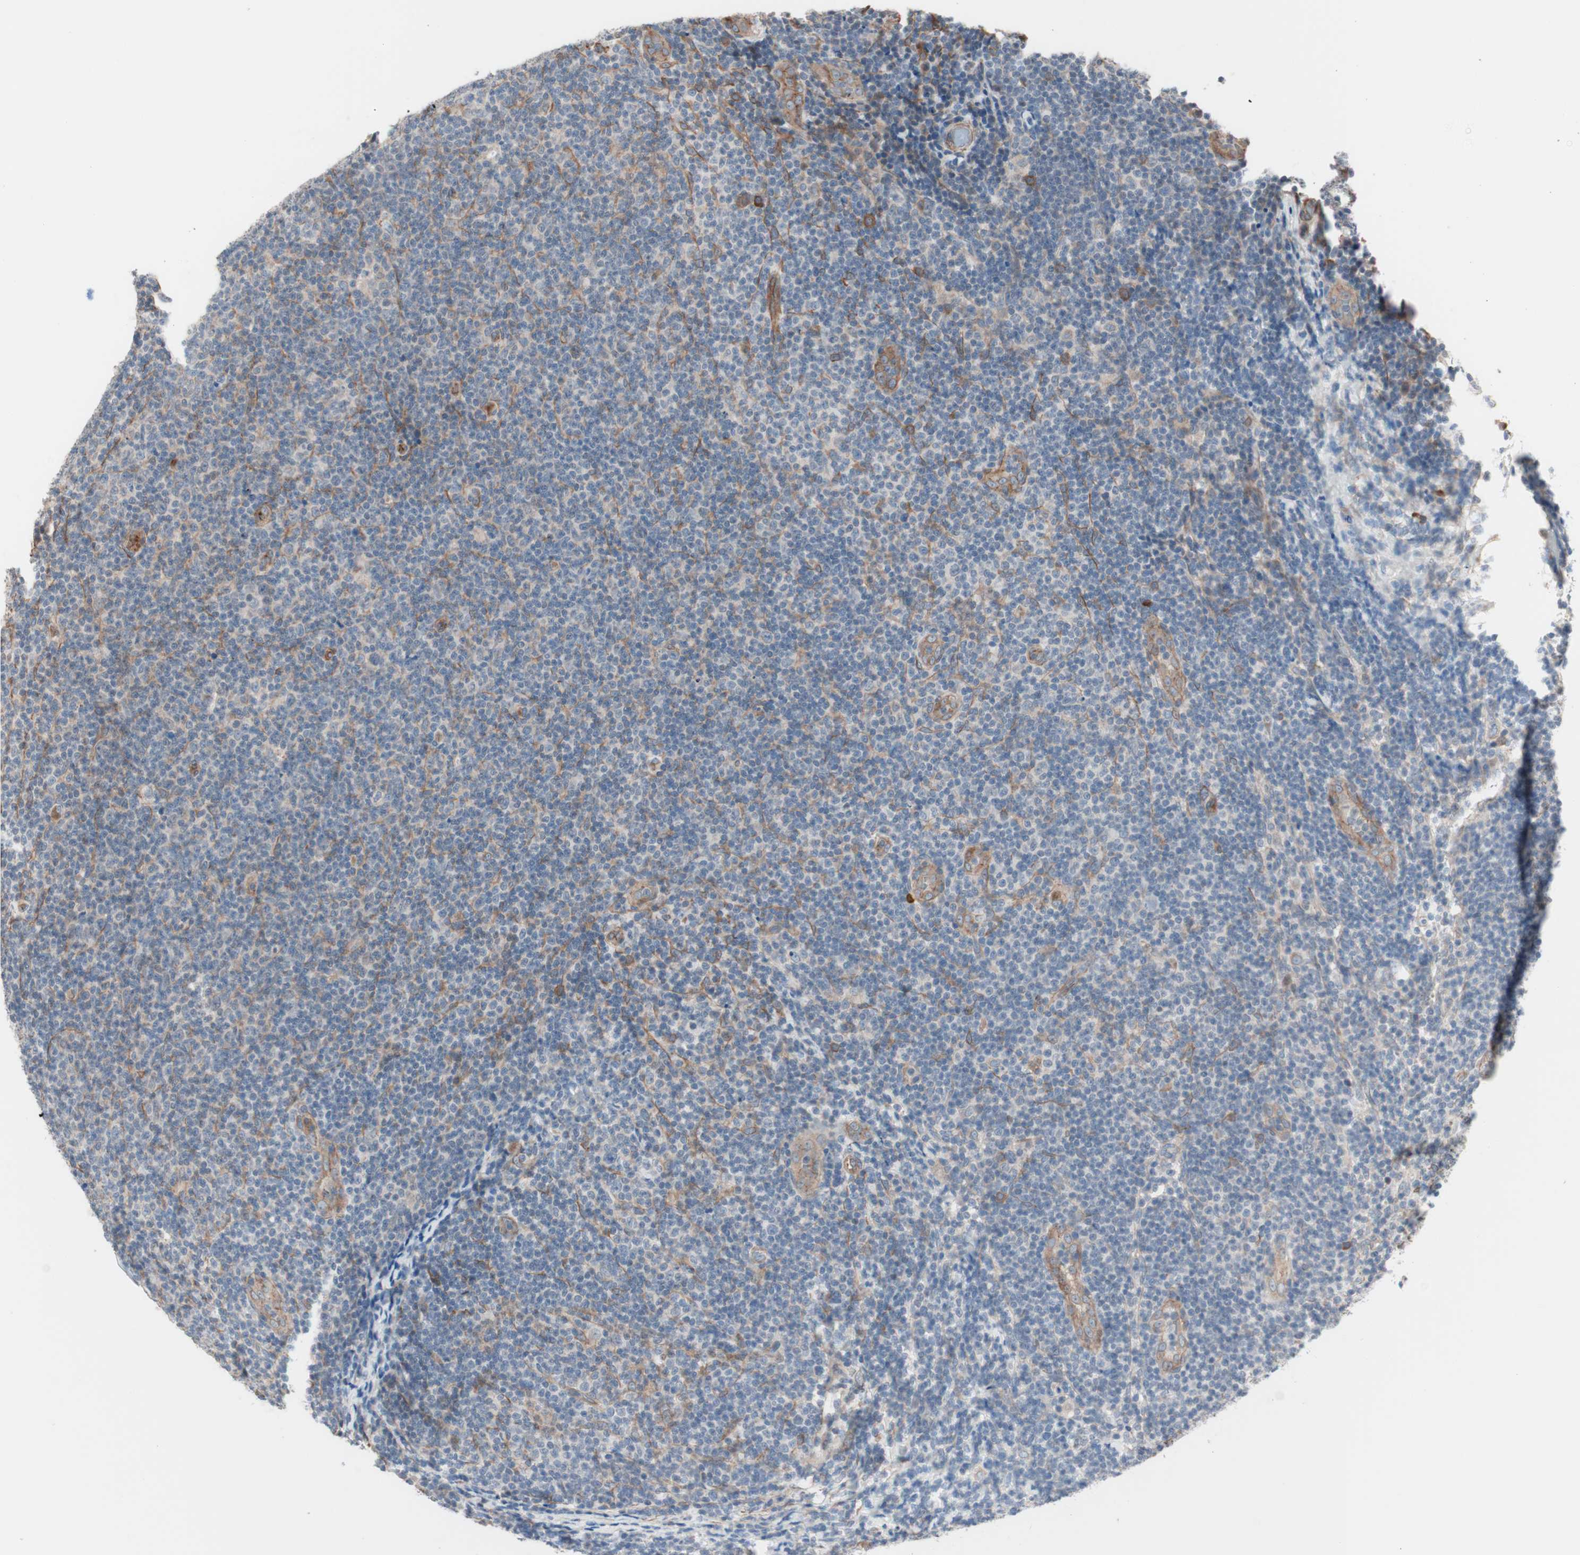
{"staining": {"intensity": "negative", "quantity": "none", "location": "none"}, "tissue": "lymphoma", "cell_type": "Tumor cells", "image_type": "cancer", "snomed": [{"axis": "morphology", "description": "Malignant lymphoma, non-Hodgkin's type, Low grade"}, {"axis": "topography", "description": "Lymph node"}], "caption": "Lymphoma was stained to show a protein in brown. There is no significant expression in tumor cells.", "gene": "ALG5", "patient": {"sex": "male", "age": 83}}